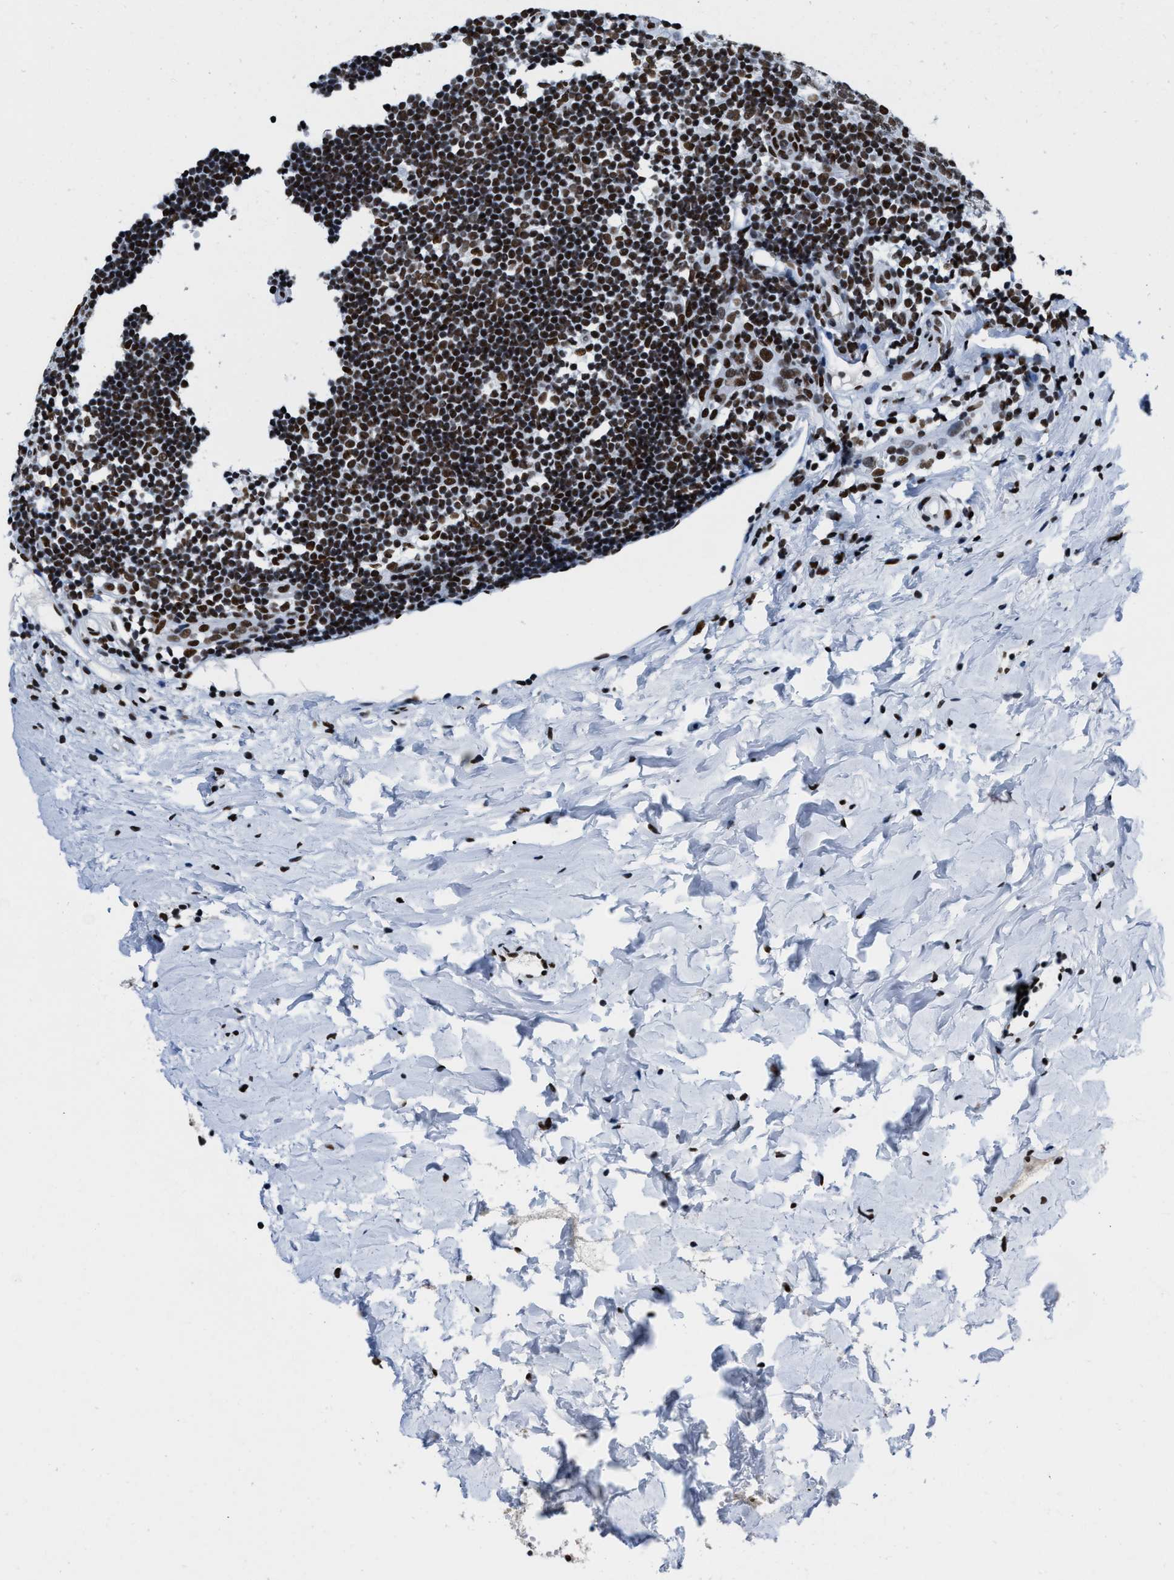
{"staining": {"intensity": "strong", "quantity": ">75%", "location": "nuclear"}, "tissue": "appendix", "cell_type": "Glandular cells", "image_type": "normal", "snomed": [{"axis": "morphology", "description": "Normal tissue, NOS"}, {"axis": "topography", "description": "Appendix"}], "caption": "Appendix stained for a protein (brown) reveals strong nuclear positive staining in approximately >75% of glandular cells.", "gene": "SMARCC2", "patient": {"sex": "female", "age": 20}}